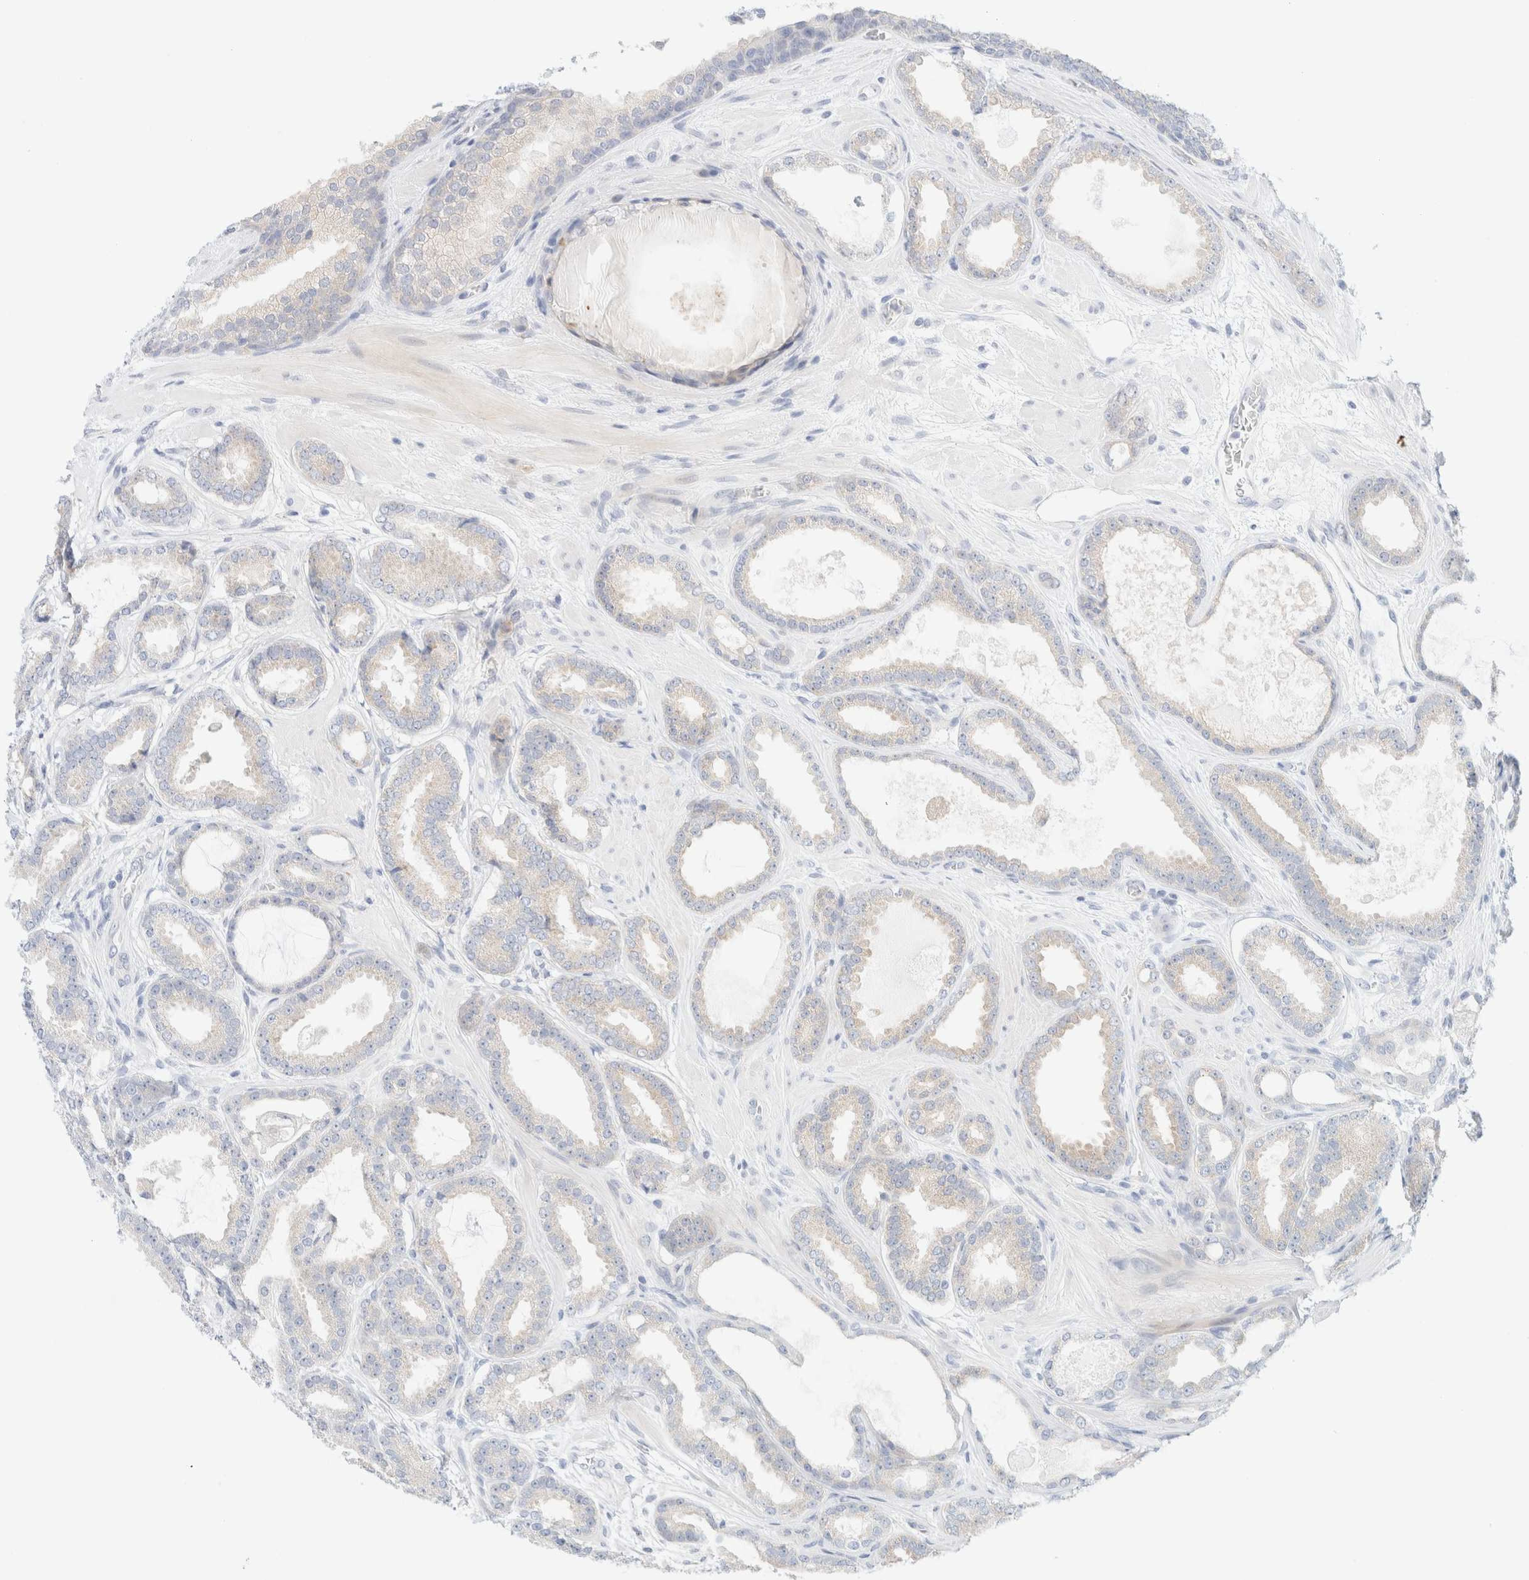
{"staining": {"intensity": "moderate", "quantity": "25%-75%", "location": "cytoplasmic/membranous"}, "tissue": "prostate cancer", "cell_type": "Tumor cells", "image_type": "cancer", "snomed": [{"axis": "morphology", "description": "Adenocarcinoma, High grade"}, {"axis": "topography", "description": "Prostate"}], "caption": "A high-resolution photomicrograph shows immunohistochemistry staining of prostate cancer (adenocarcinoma (high-grade)), which demonstrates moderate cytoplasmic/membranous expression in about 25%-75% of tumor cells.", "gene": "UNC13B", "patient": {"sex": "male", "age": 60}}